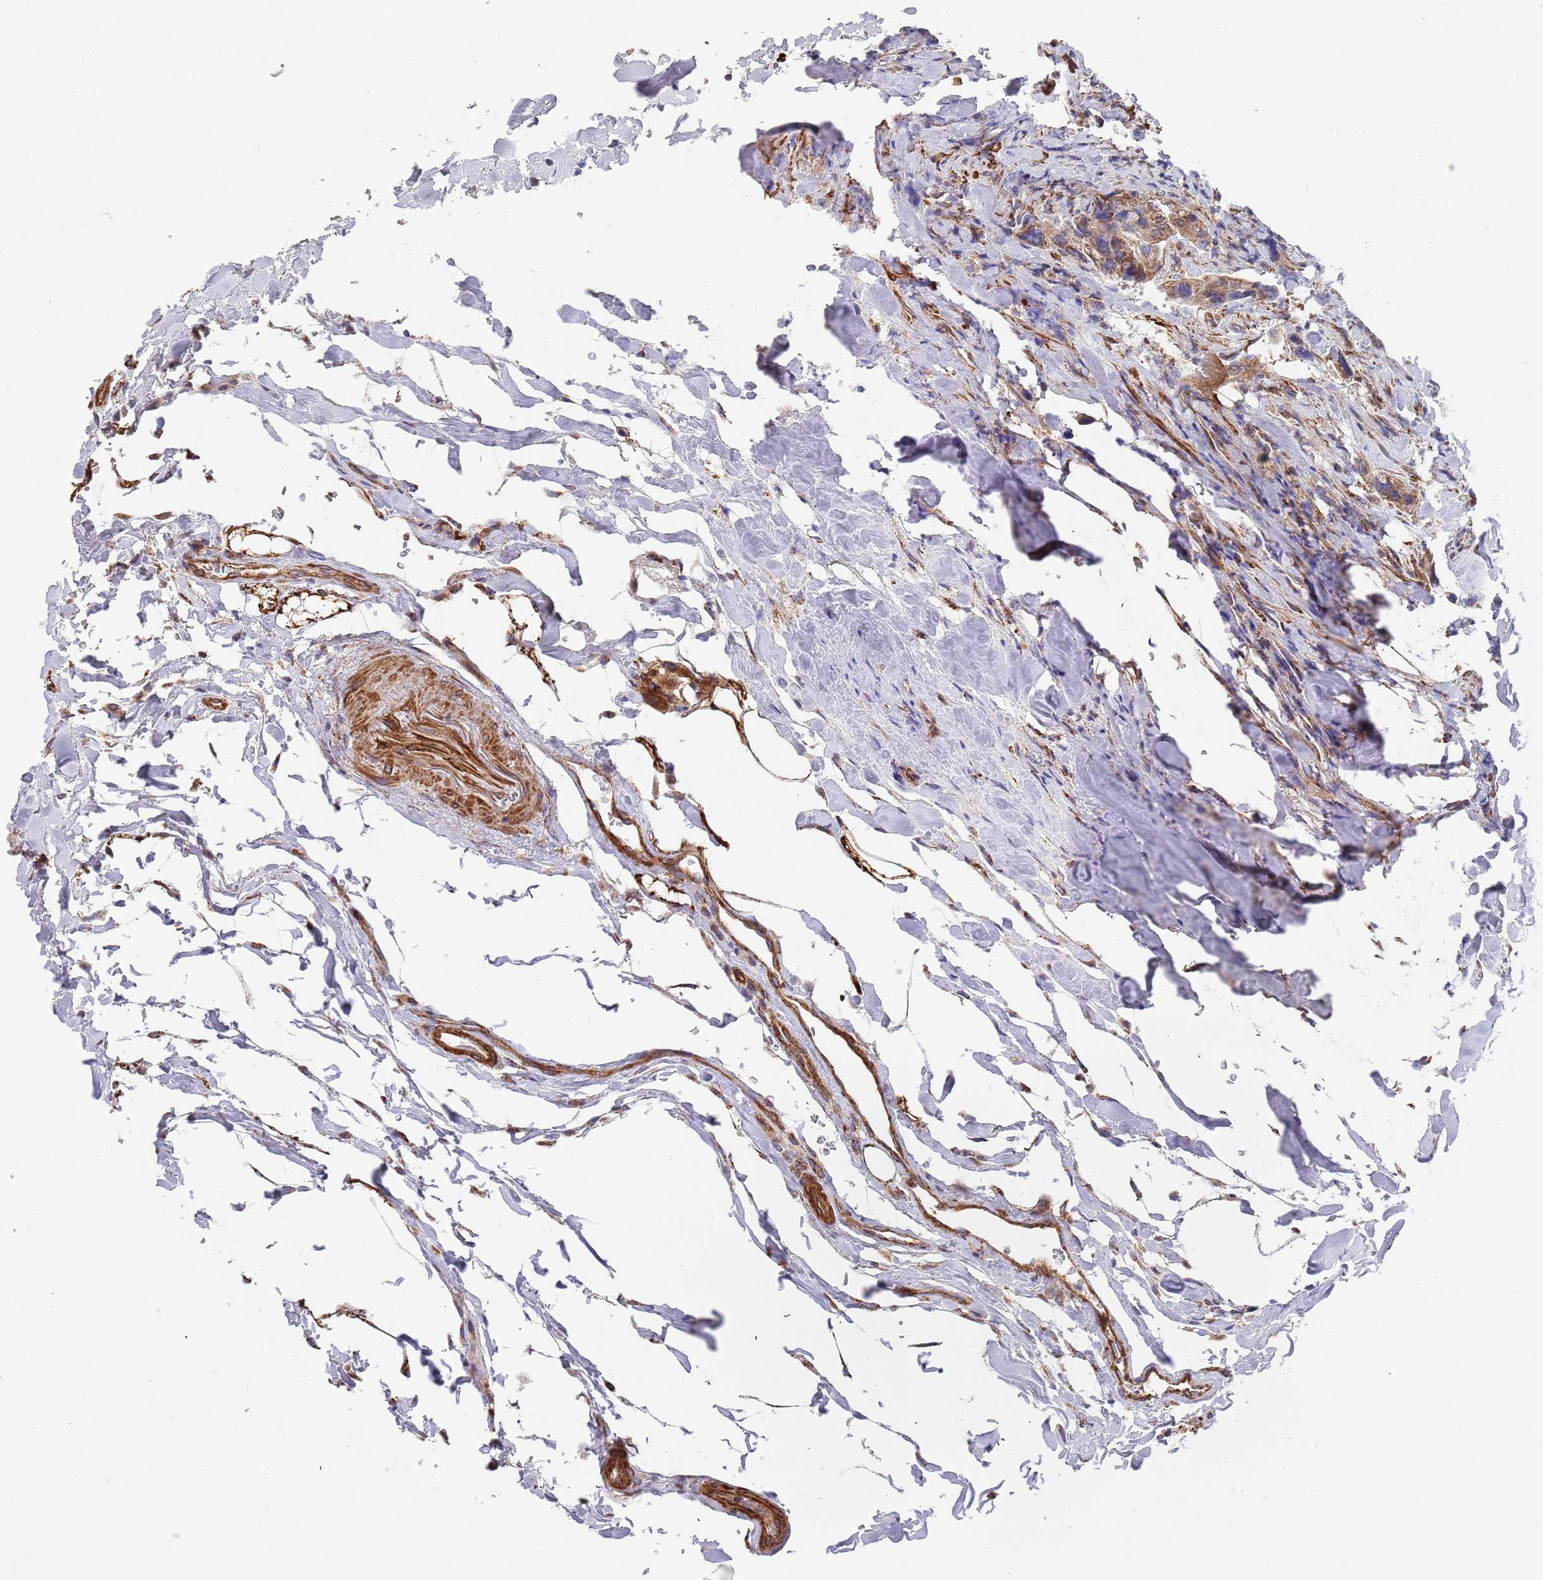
{"staining": {"intensity": "strong", "quantity": ">75%", "location": "cytoplasmic/membranous"}, "tissue": "colon", "cell_type": "Endothelial cells", "image_type": "normal", "snomed": [{"axis": "morphology", "description": "Normal tissue, NOS"}, {"axis": "topography", "description": "Colon"}], "caption": "Immunohistochemistry of normal human colon reveals high levels of strong cytoplasmic/membranous positivity in approximately >75% of endothelial cells. (DAB IHC, brown staining for protein, blue staining for nuclei).", "gene": "WDFY3", "patient": {"sex": "female", "age": 79}}